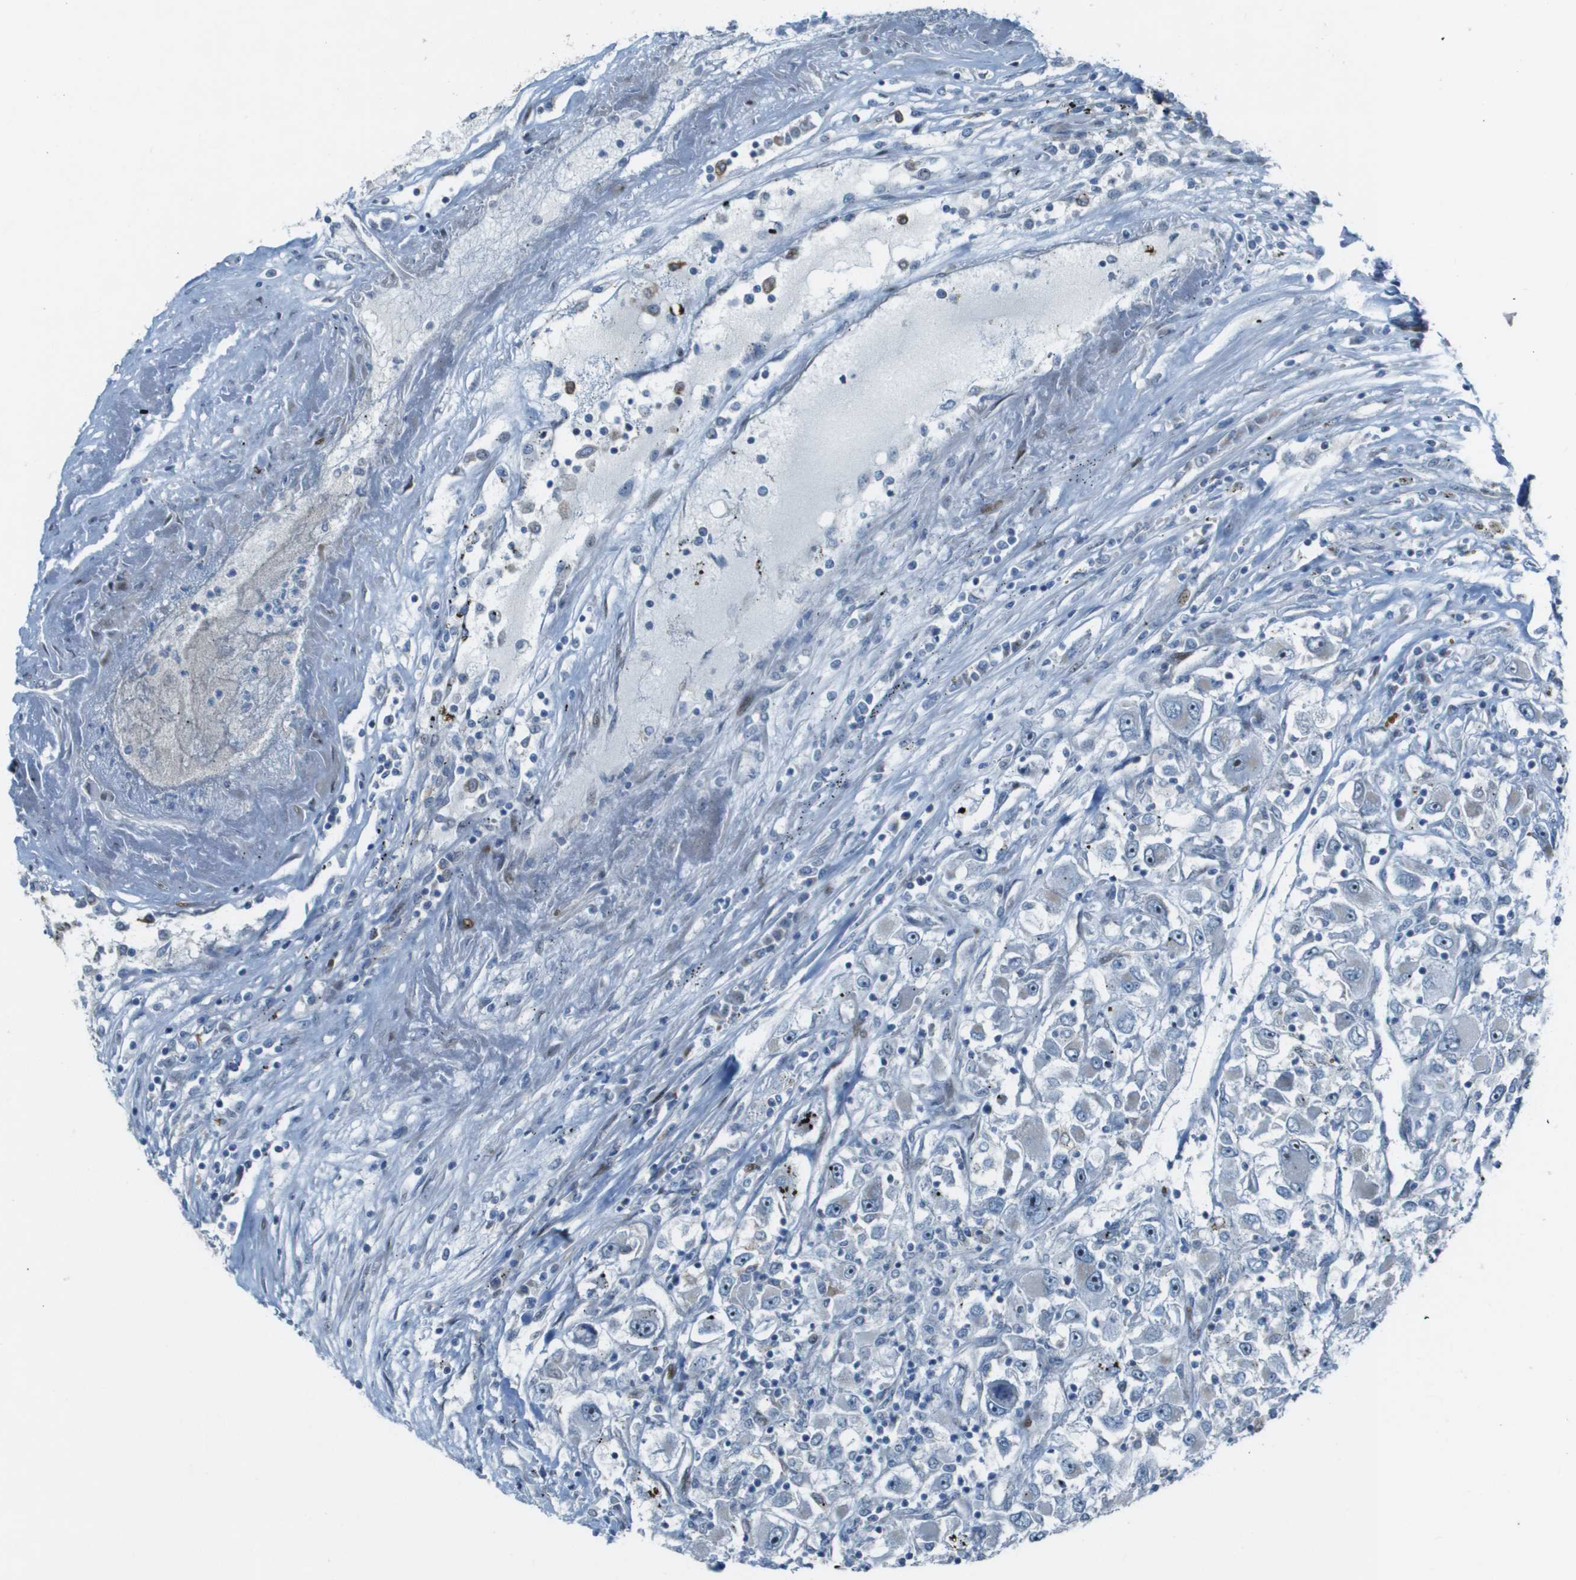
{"staining": {"intensity": "negative", "quantity": "none", "location": "none"}, "tissue": "renal cancer", "cell_type": "Tumor cells", "image_type": "cancer", "snomed": [{"axis": "morphology", "description": "Adenocarcinoma, NOS"}, {"axis": "topography", "description": "Kidney"}], "caption": "DAB (3,3'-diaminobenzidine) immunohistochemical staining of human renal cancer reveals no significant staining in tumor cells.", "gene": "MGAT3", "patient": {"sex": "female", "age": 52}}